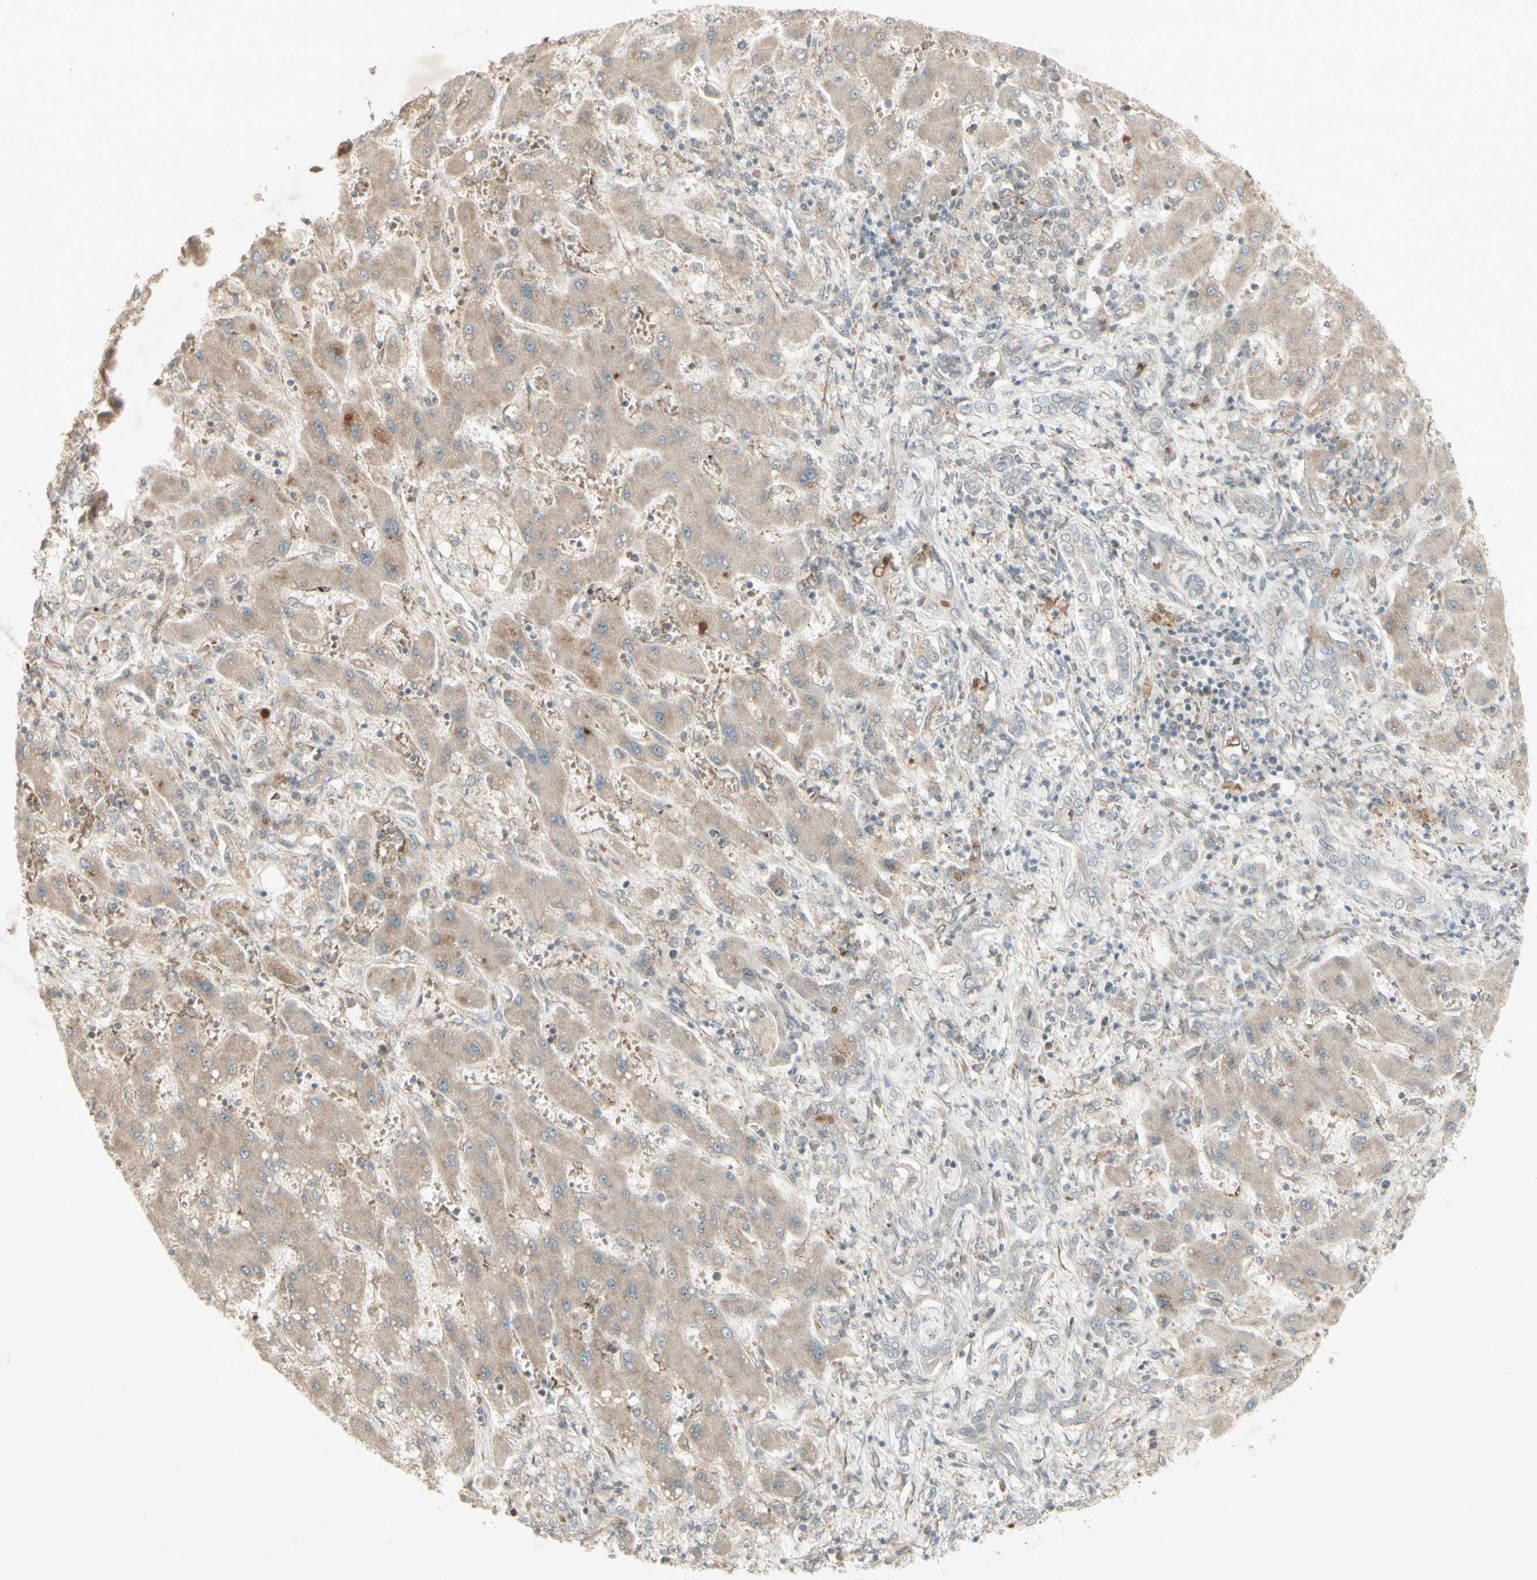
{"staining": {"intensity": "negative", "quantity": "none", "location": "none"}, "tissue": "liver cancer", "cell_type": "Tumor cells", "image_type": "cancer", "snomed": [{"axis": "morphology", "description": "Cholangiocarcinoma"}, {"axis": "topography", "description": "Liver"}], "caption": "IHC image of liver cancer (cholangiocarcinoma) stained for a protein (brown), which displays no expression in tumor cells. (Stains: DAB (3,3'-diaminobenzidine) IHC with hematoxylin counter stain, Microscopy: brightfield microscopy at high magnification).", "gene": "MSH6", "patient": {"sex": "male", "age": 50}}